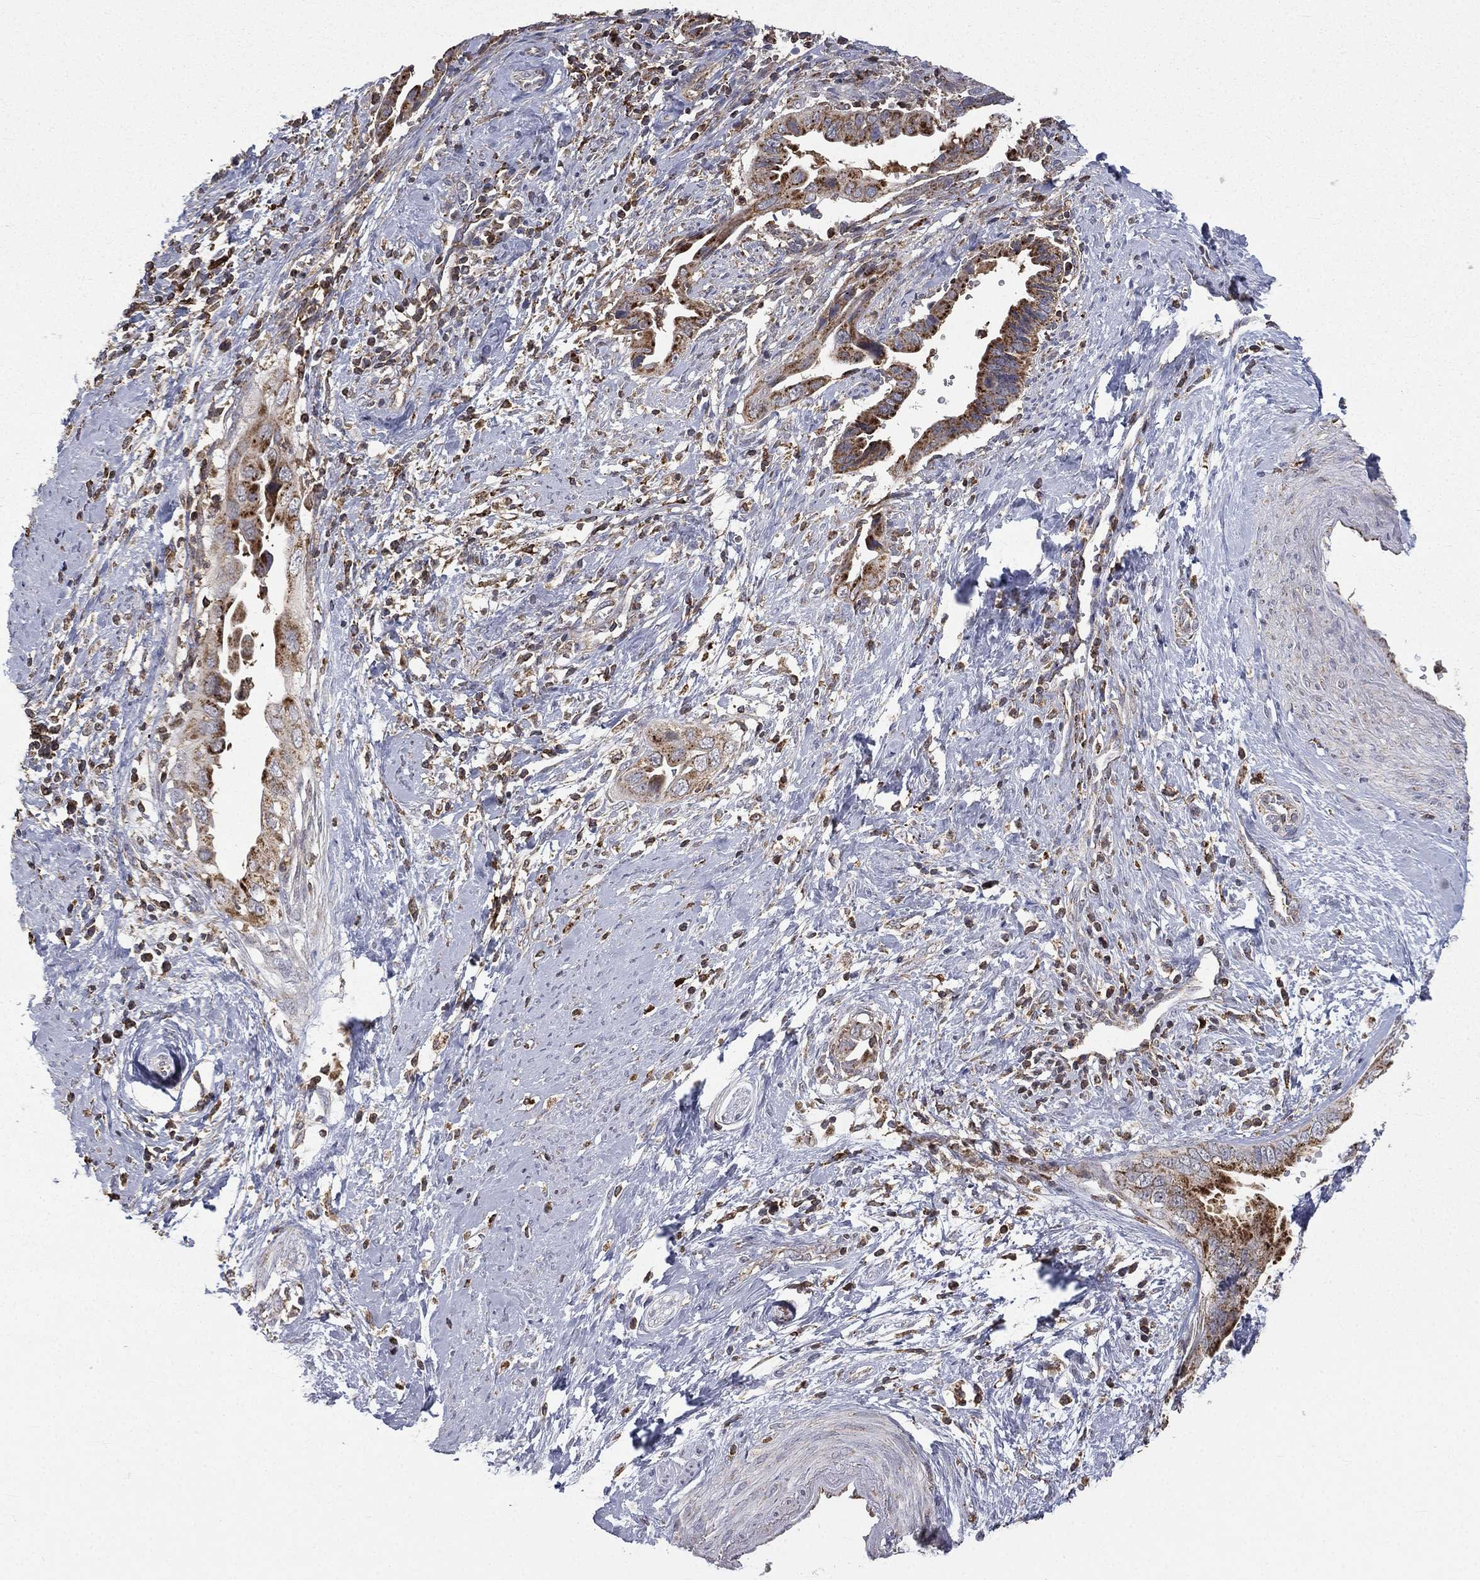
{"staining": {"intensity": "moderate", "quantity": ">75%", "location": "cytoplasmic/membranous"}, "tissue": "cervical cancer", "cell_type": "Tumor cells", "image_type": "cancer", "snomed": [{"axis": "morphology", "description": "Adenocarcinoma, NOS"}, {"axis": "topography", "description": "Cervix"}], "caption": "A micrograph of cervical cancer (adenocarcinoma) stained for a protein exhibits moderate cytoplasmic/membranous brown staining in tumor cells. Using DAB (3,3'-diaminobenzidine) (brown) and hematoxylin (blue) stains, captured at high magnification using brightfield microscopy.", "gene": "RIN3", "patient": {"sex": "female", "age": 42}}